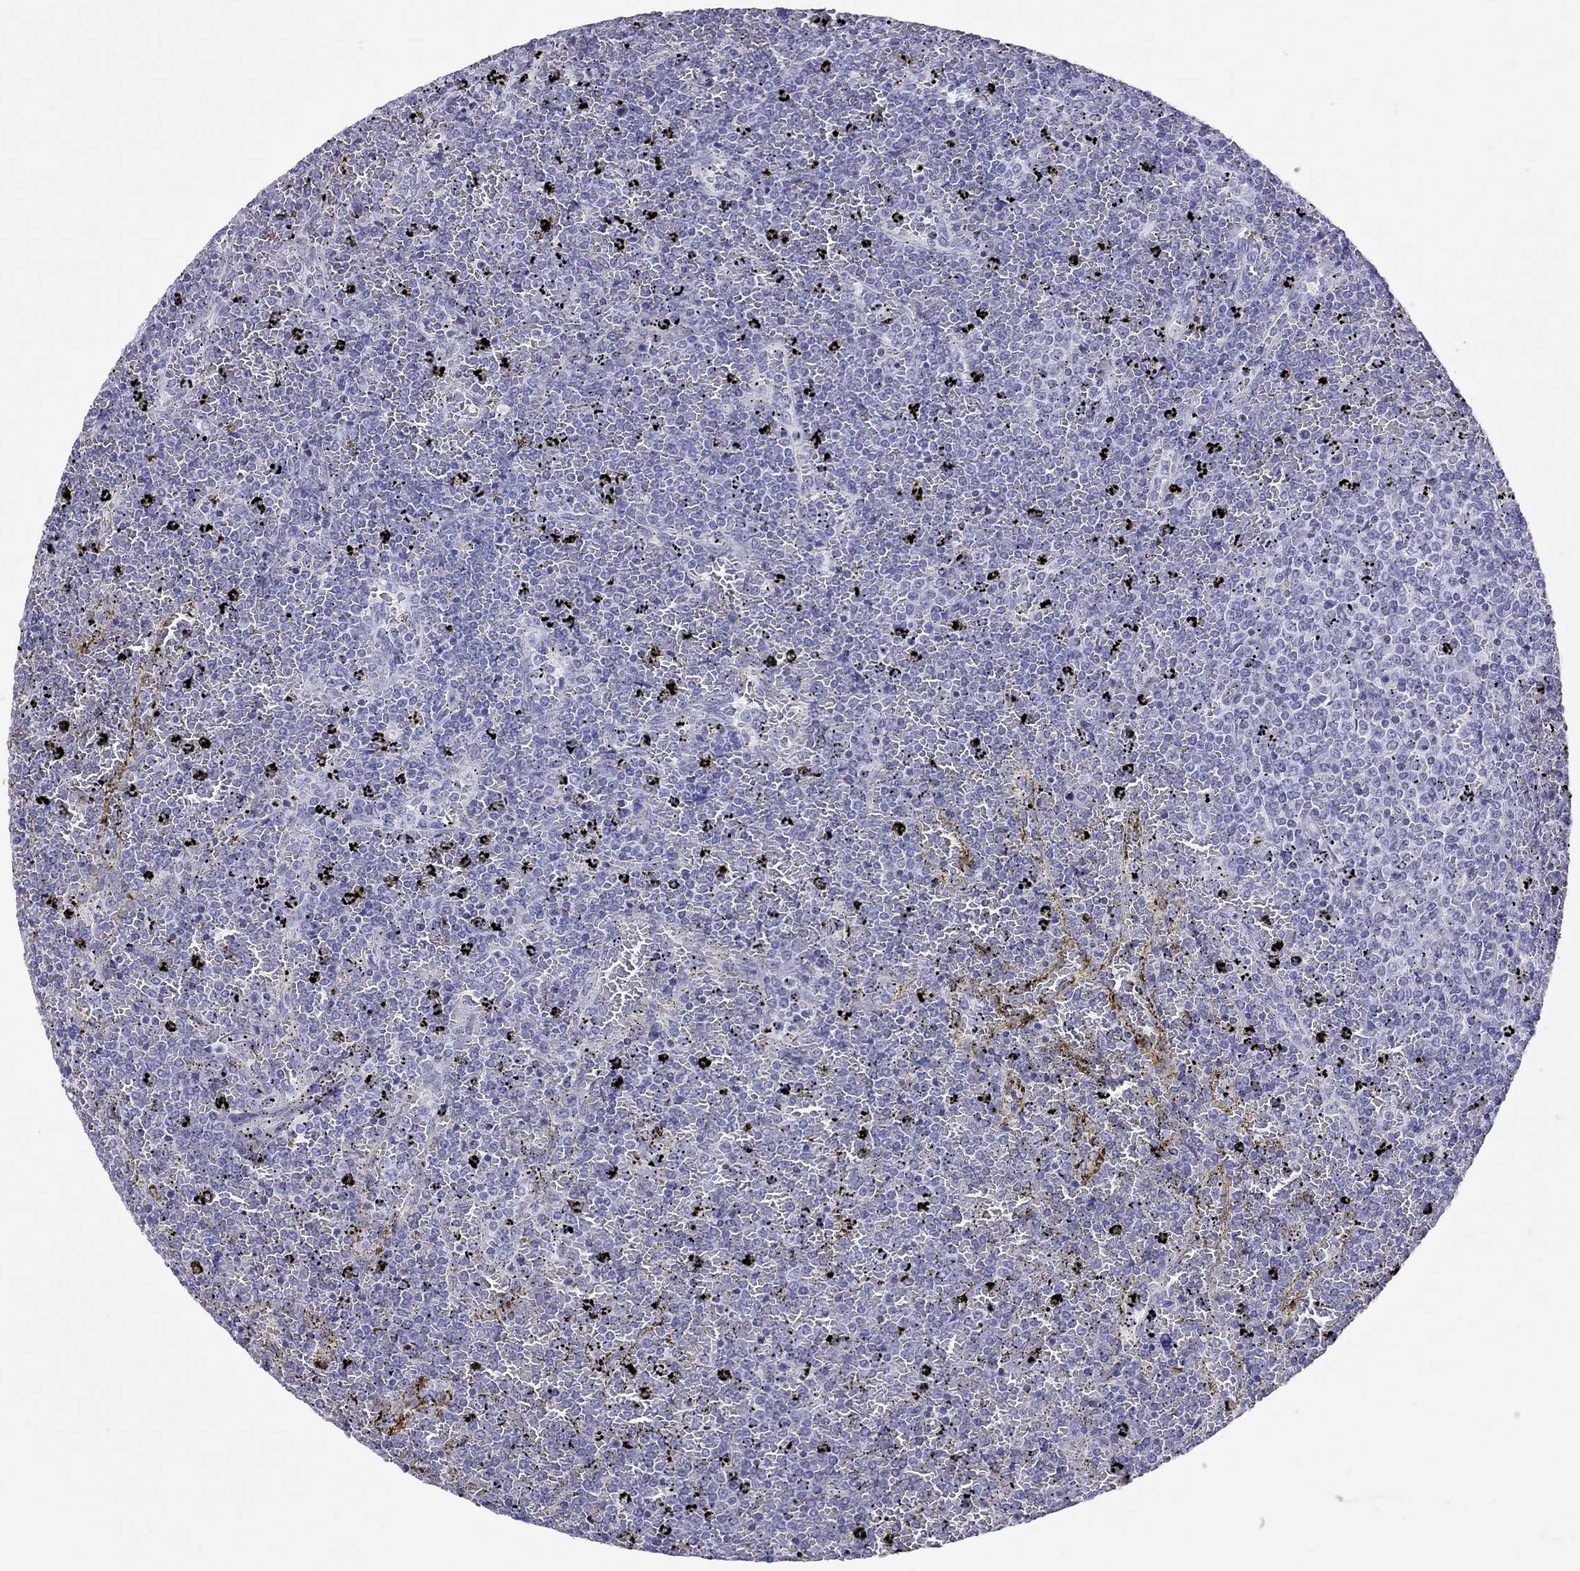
{"staining": {"intensity": "negative", "quantity": "none", "location": "none"}, "tissue": "lymphoma", "cell_type": "Tumor cells", "image_type": "cancer", "snomed": [{"axis": "morphology", "description": "Malignant lymphoma, non-Hodgkin's type, Low grade"}, {"axis": "topography", "description": "Spleen"}], "caption": "Immunohistochemical staining of low-grade malignant lymphoma, non-Hodgkin's type demonstrates no significant staining in tumor cells. Nuclei are stained in blue.", "gene": "STAG3", "patient": {"sex": "female", "age": 77}}